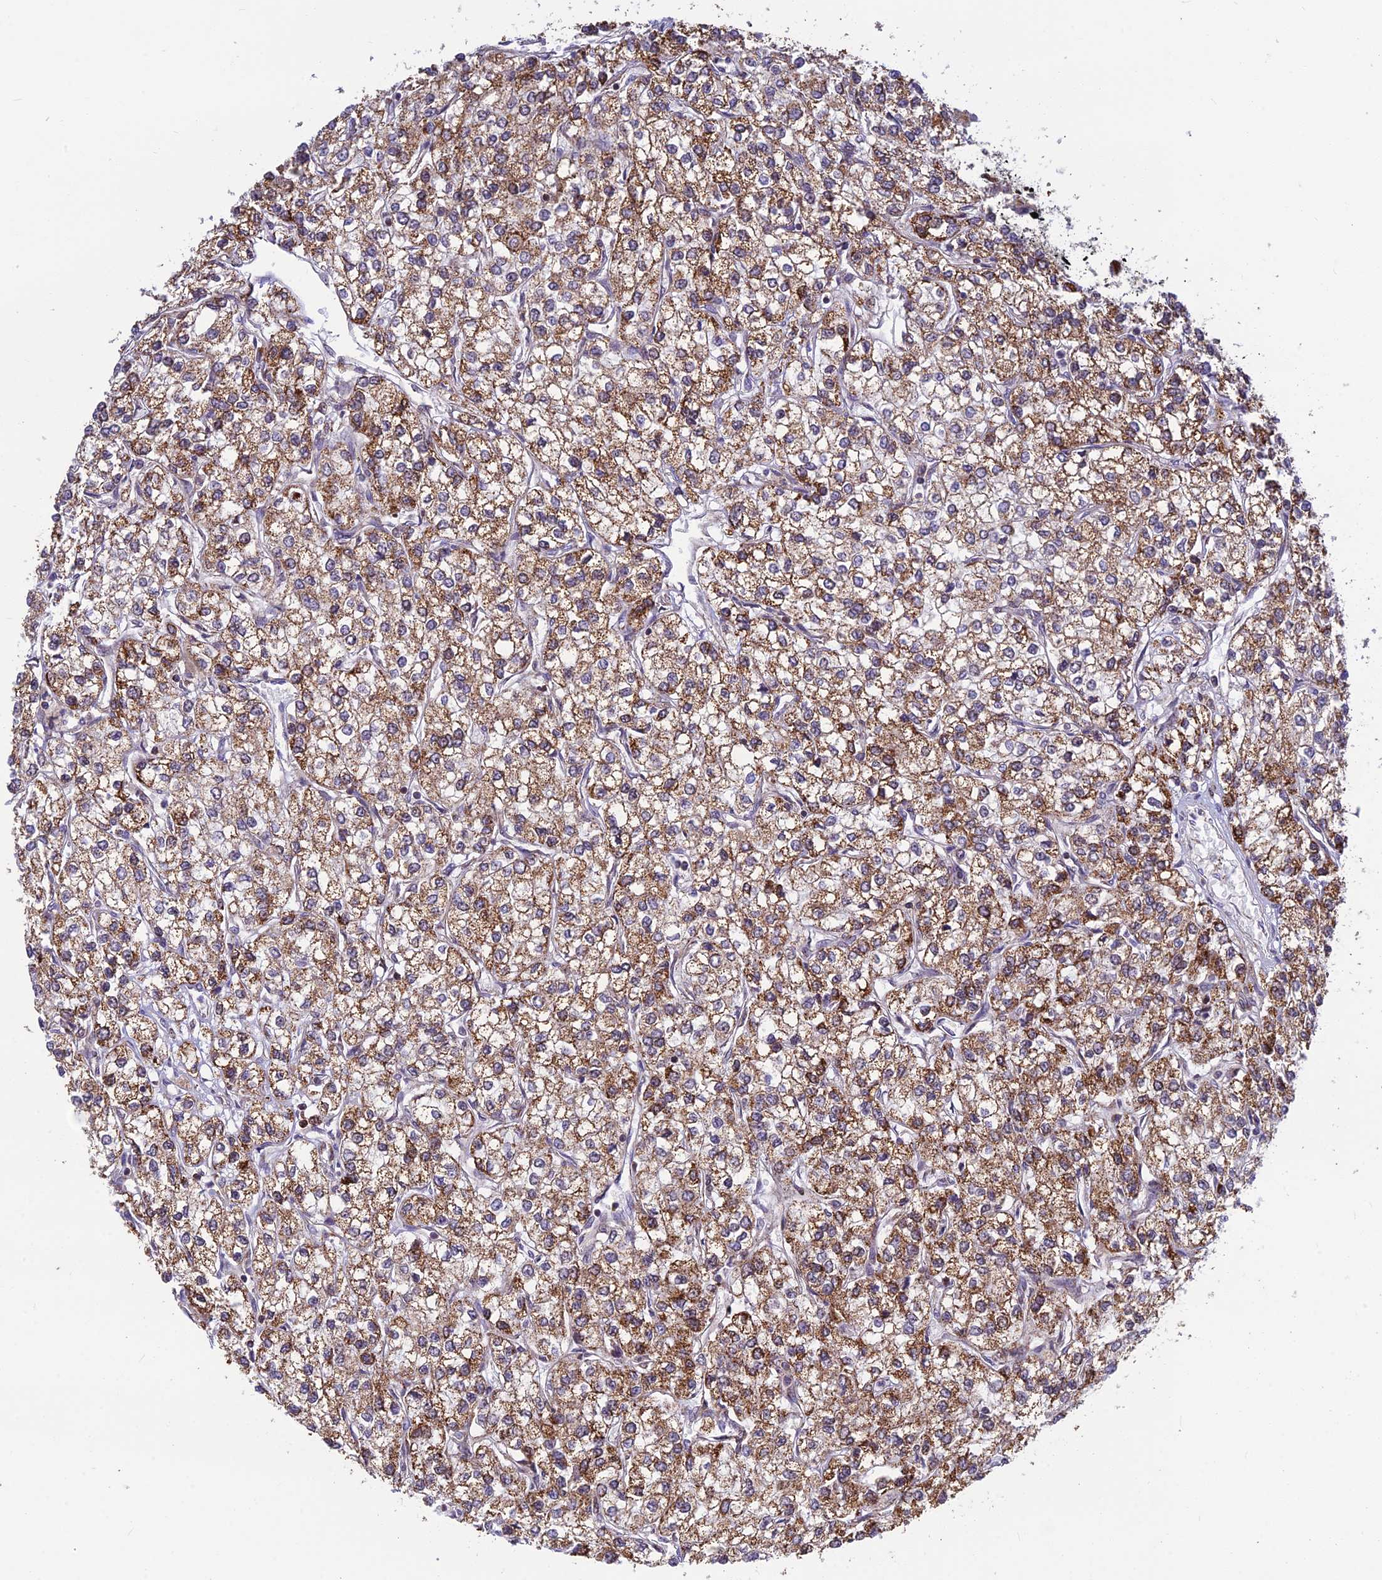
{"staining": {"intensity": "moderate", "quantity": ">75%", "location": "cytoplasmic/membranous"}, "tissue": "renal cancer", "cell_type": "Tumor cells", "image_type": "cancer", "snomed": [{"axis": "morphology", "description": "Adenocarcinoma, NOS"}, {"axis": "topography", "description": "Kidney"}], "caption": "Immunohistochemistry (IHC) staining of renal cancer (adenocarcinoma), which displays medium levels of moderate cytoplasmic/membranous positivity in about >75% of tumor cells indicating moderate cytoplasmic/membranous protein expression. The staining was performed using DAB (brown) for protein detection and nuclei were counterstained in hematoxylin (blue).", "gene": "POLR1G", "patient": {"sex": "male", "age": 80}}